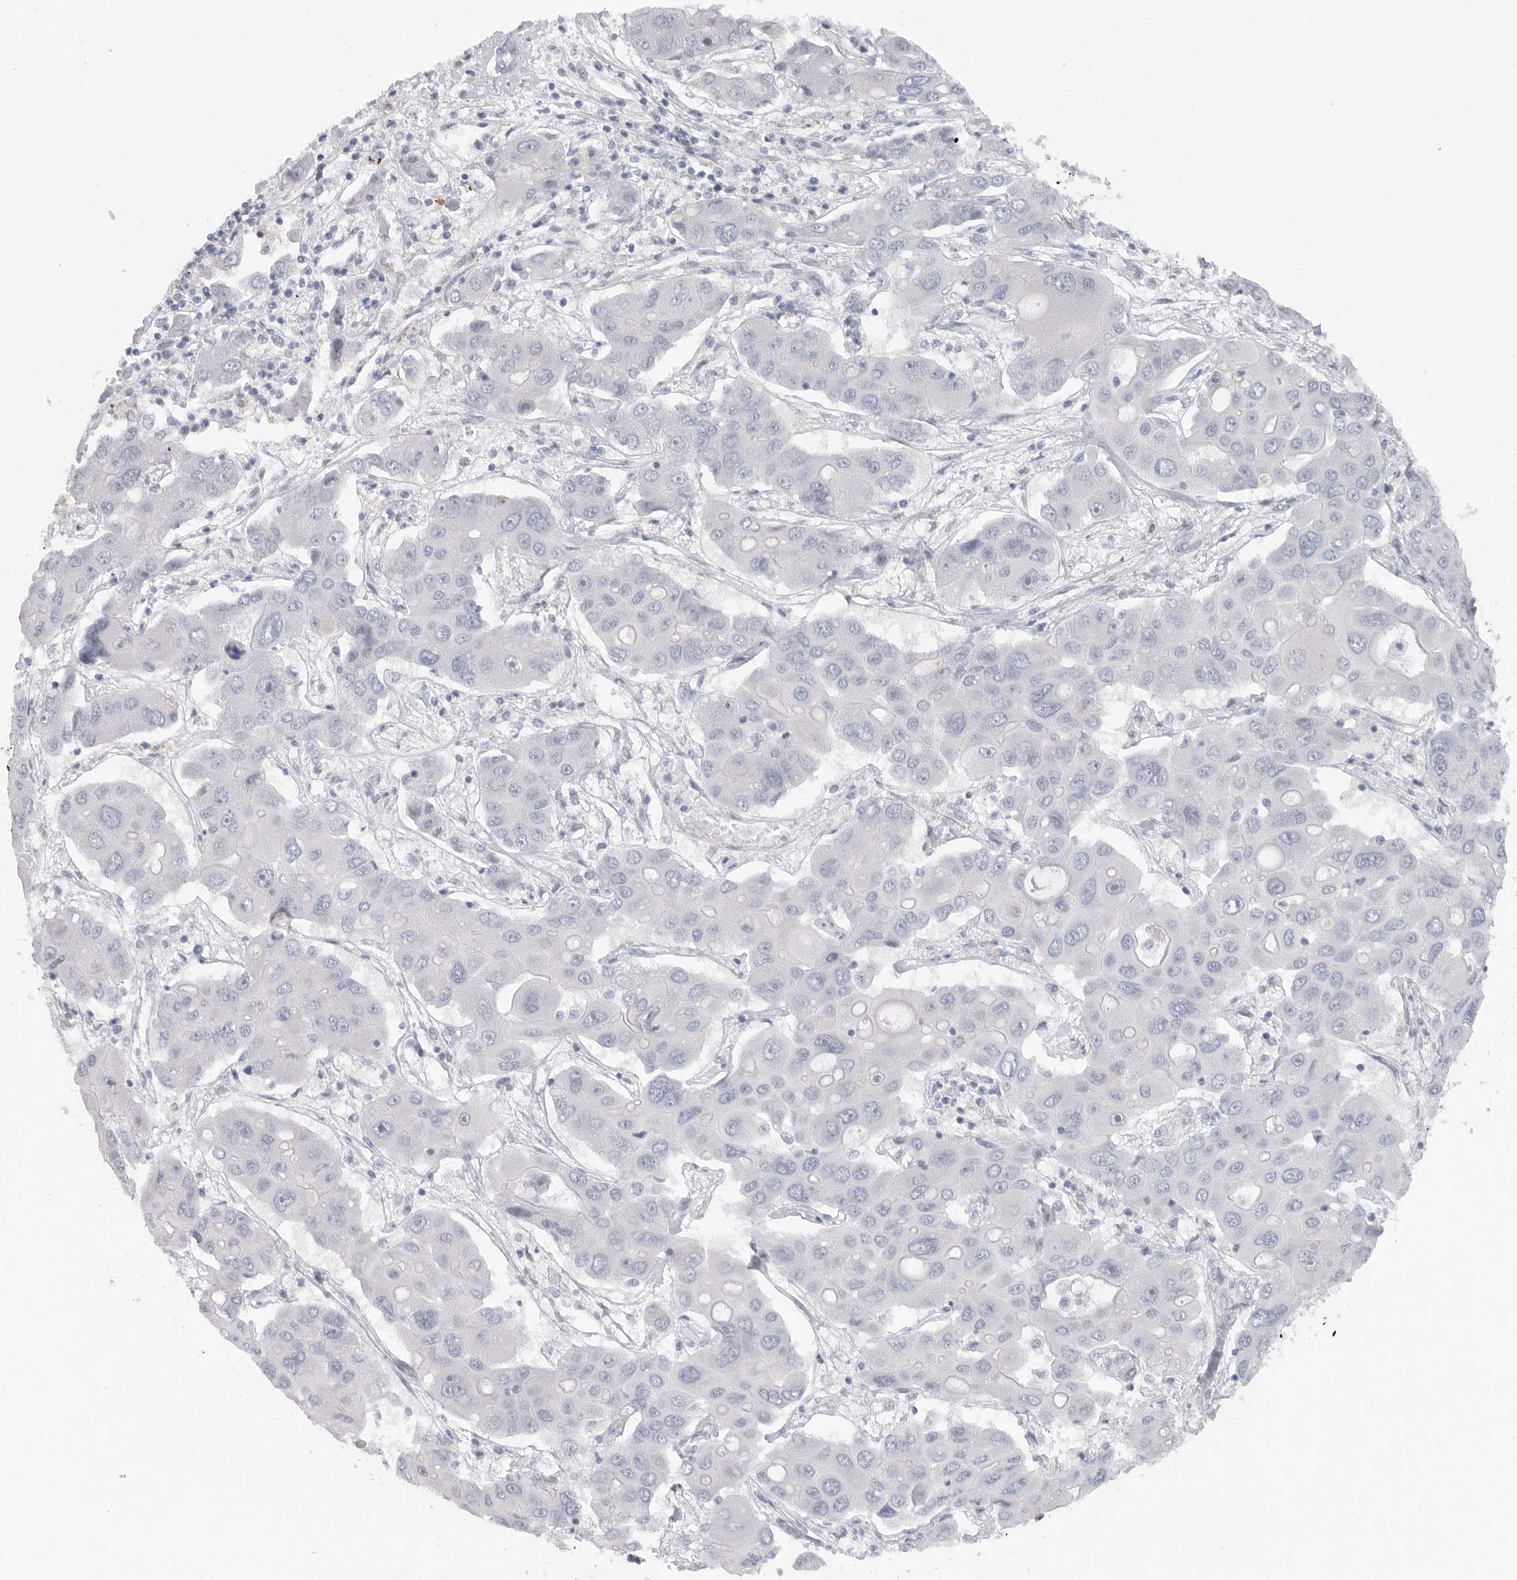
{"staining": {"intensity": "negative", "quantity": "none", "location": "none"}, "tissue": "liver cancer", "cell_type": "Tumor cells", "image_type": "cancer", "snomed": [{"axis": "morphology", "description": "Cholangiocarcinoma"}, {"axis": "topography", "description": "Liver"}], "caption": "Cholangiocarcinoma (liver) was stained to show a protein in brown. There is no significant staining in tumor cells. (Immunohistochemistry, brightfield microscopy, high magnification).", "gene": "TNR", "patient": {"sex": "male", "age": 67}}